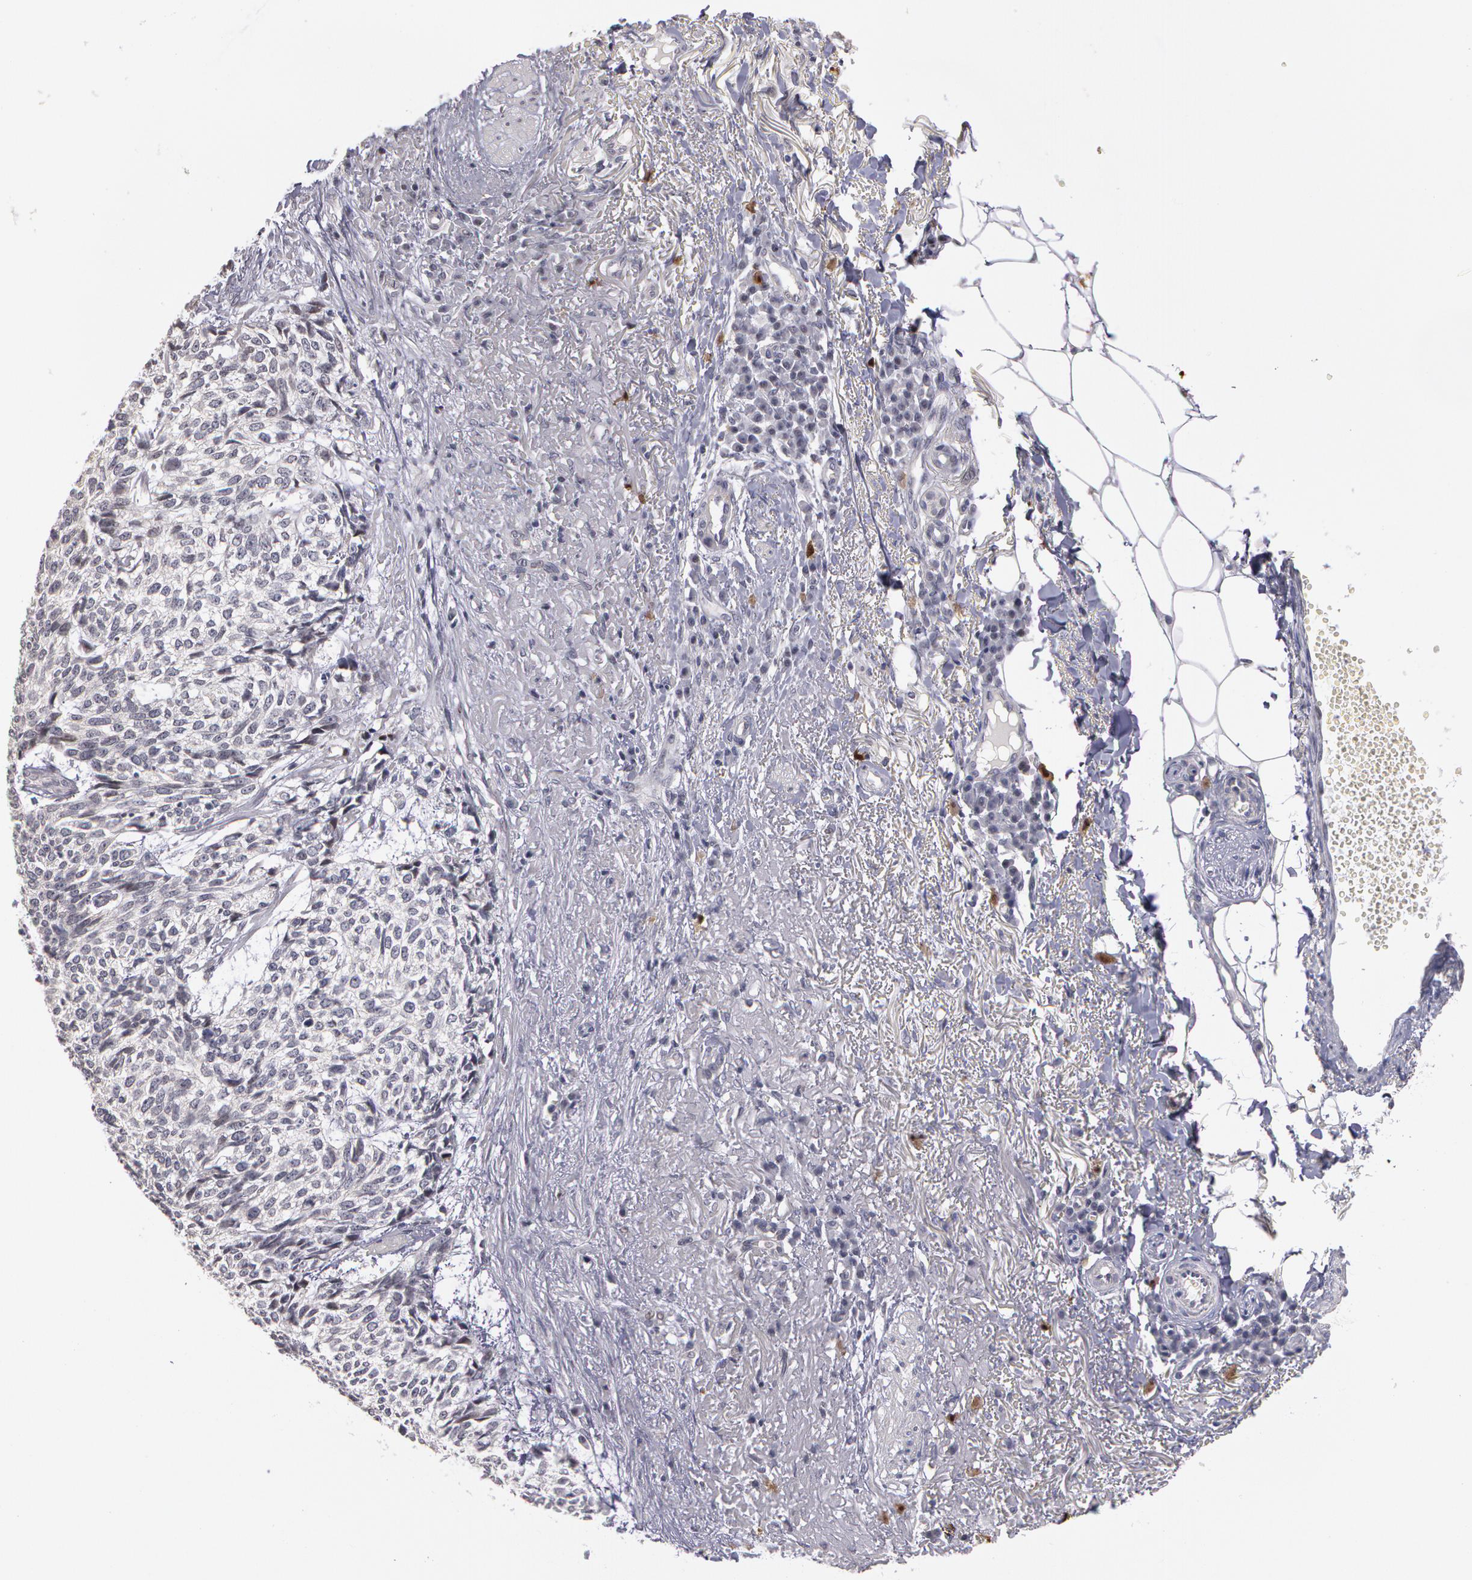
{"staining": {"intensity": "negative", "quantity": "none", "location": "none"}, "tissue": "skin cancer", "cell_type": "Tumor cells", "image_type": "cancer", "snomed": [{"axis": "morphology", "description": "Basal cell carcinoma"}, {"axis": "topography", "description": "Skin"}], "caption": "Immunohistochemistry of skin cancer exhibits no staining in tumor cells.", "gene": "PRICKLE1", "patient": {"sex": "female", "age": 89}}